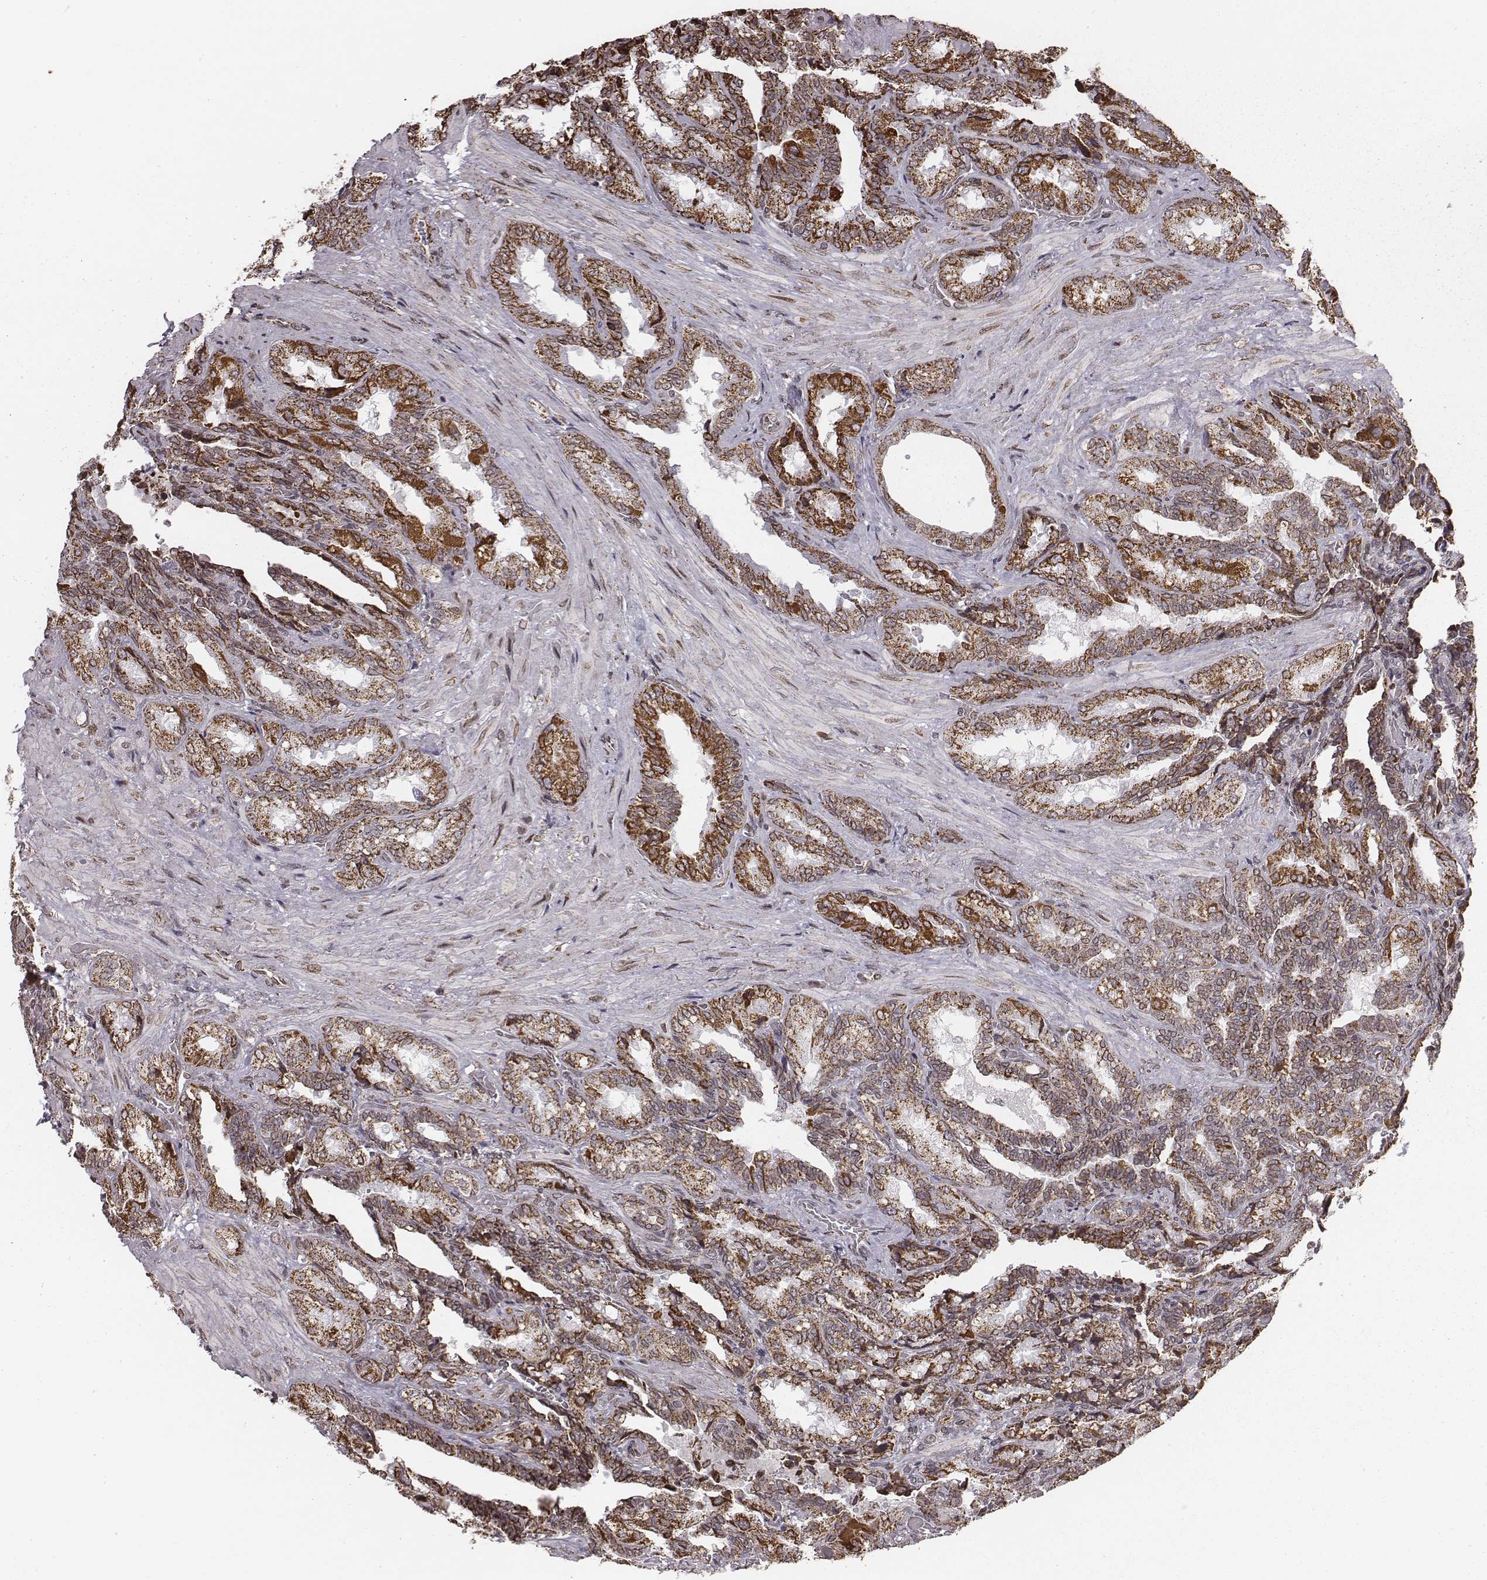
{"staining": {"intensity": "strong", "quantity": "25%-75%", "location": "cytoplasmic/membranous"}, "tissue": "seminal vesicle", "cell_type": "Glandular cells", "image_type": "normal", "snomed": [{"axis": "morphology", "description": "Normal tissue, NOS"}, {"axis": "topography", "description": "Seminal veicle"}], "caption": "Immunohistochemical staining of benign human seminal vesicle shows strong cytoplasmic/membranous protein staining in approximately 25%-75% of glandular cells.", "gene": "ACOT2", "patient": {"sex": "male", "age": 68}}